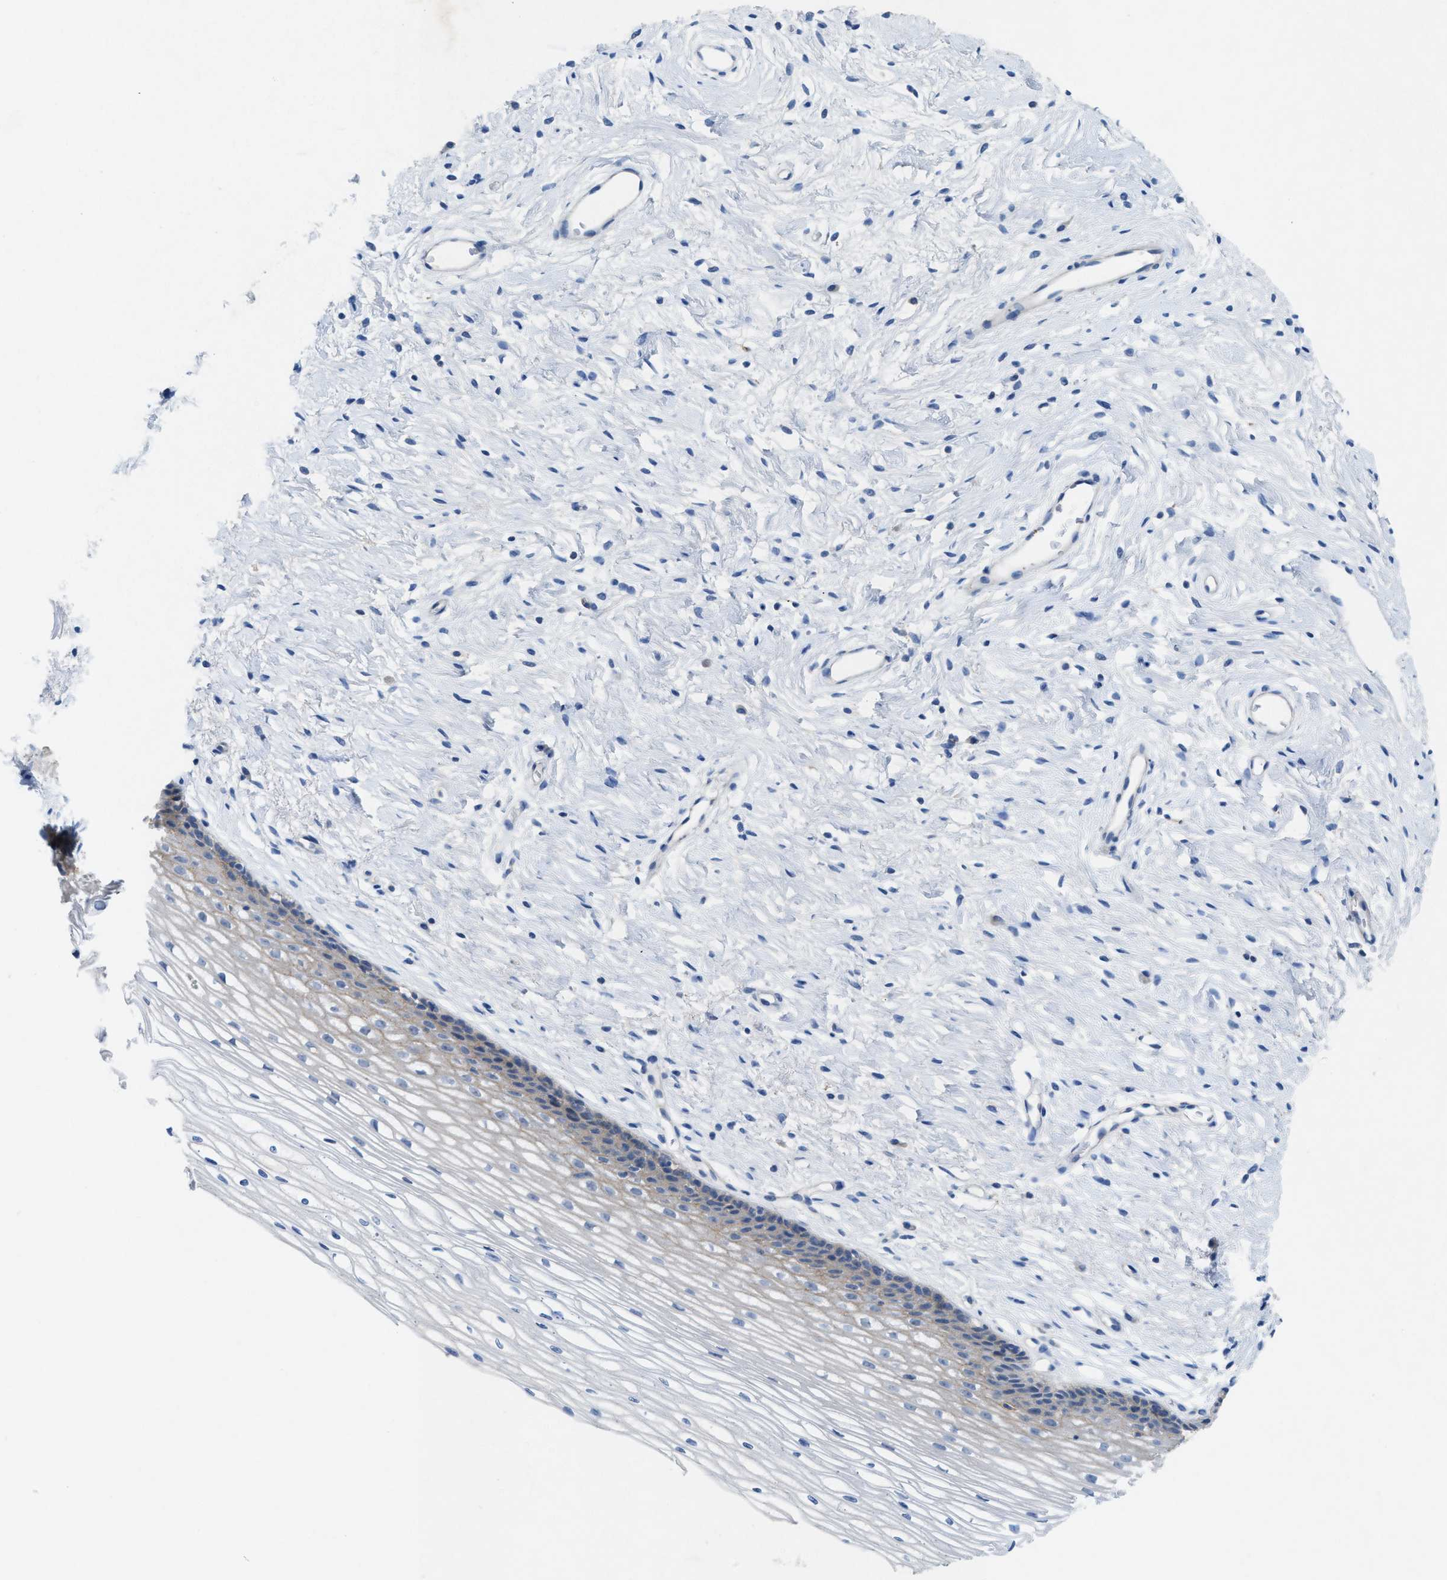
{"staining": {"intensity": "weak", "quantity": "25%-75%", "location": "cytoplasmic/membranous"}, "tissue": "cervix", "cell_type": "Glandular cells", "image_type": "normal", "snomed": [{"axis": "morphology", "description": "Normal tissue, NOS"}, {"axis": "topography", "description": "Cervix"}], "caption": "Normal cervix displays weak cytoplasmic/membranous expression in approximately 25%-75% of glandular cells, visualized by immunohistochemistry.", "gene": "CKLF", "patient": {"sex": "female", "age": 77}}